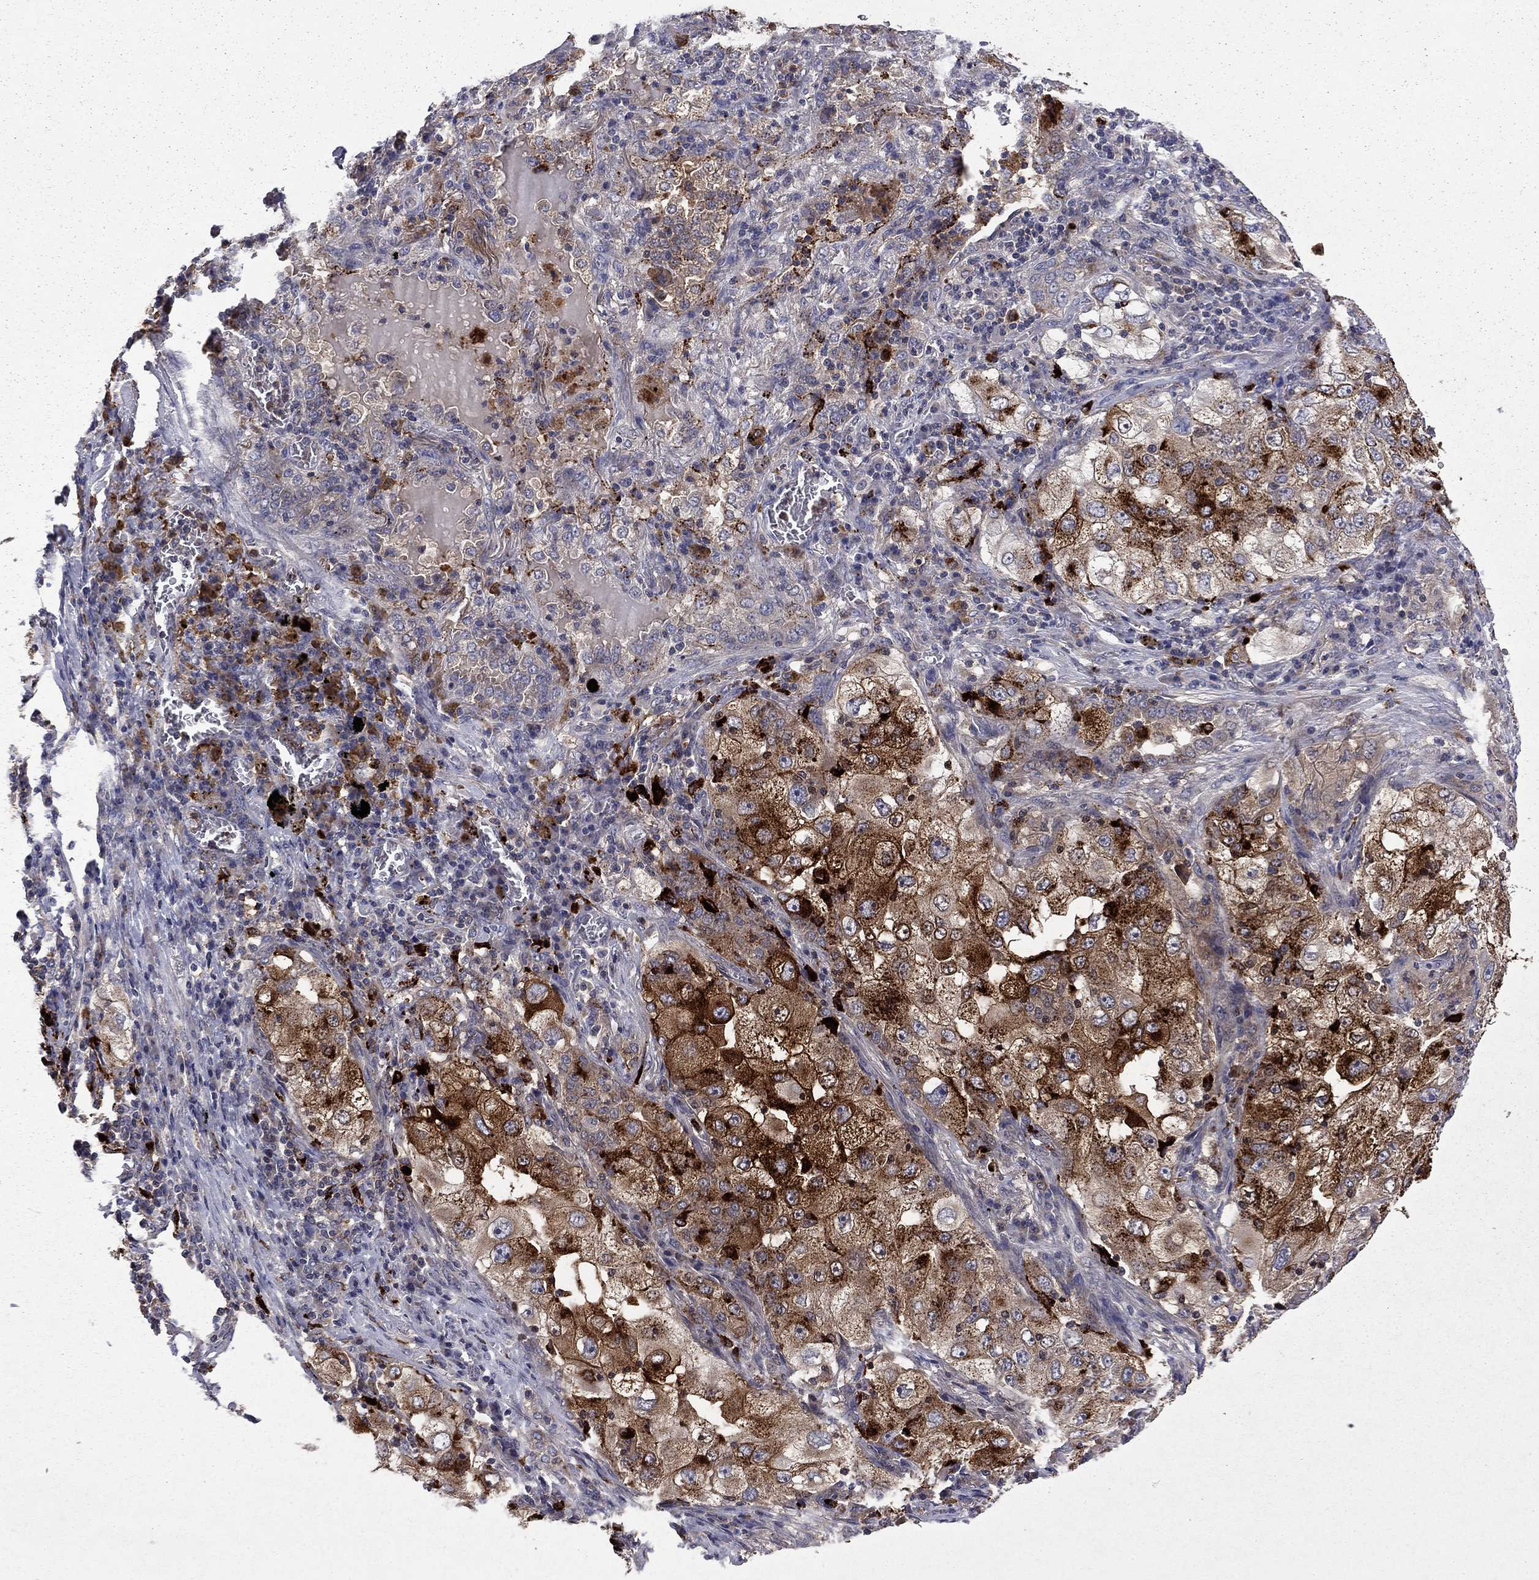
{"staining": {"intensity": "strong", "quantity": "25%-75%", "location": "cytoplasmic/membranous"}, "tissue": "lung cancer", "cell_type": "Tumor cells", "image_type": "cancer", "snomed": [{"axis": "morphology", "description": "Adenocarcinoma, NOS"}, {"axis": "topography", "description": "Lung"}], "caption": "Protein expression analysis of human adenocarcinoma (lung) reveals strong cytoplasmic/membranous staining in about 25%-75% of tumor cells. (DAB IHC with brightfield microscopy, high magnification).", "gene": "CEACAM7", "patient": {"sex": "female", "age": 61}}